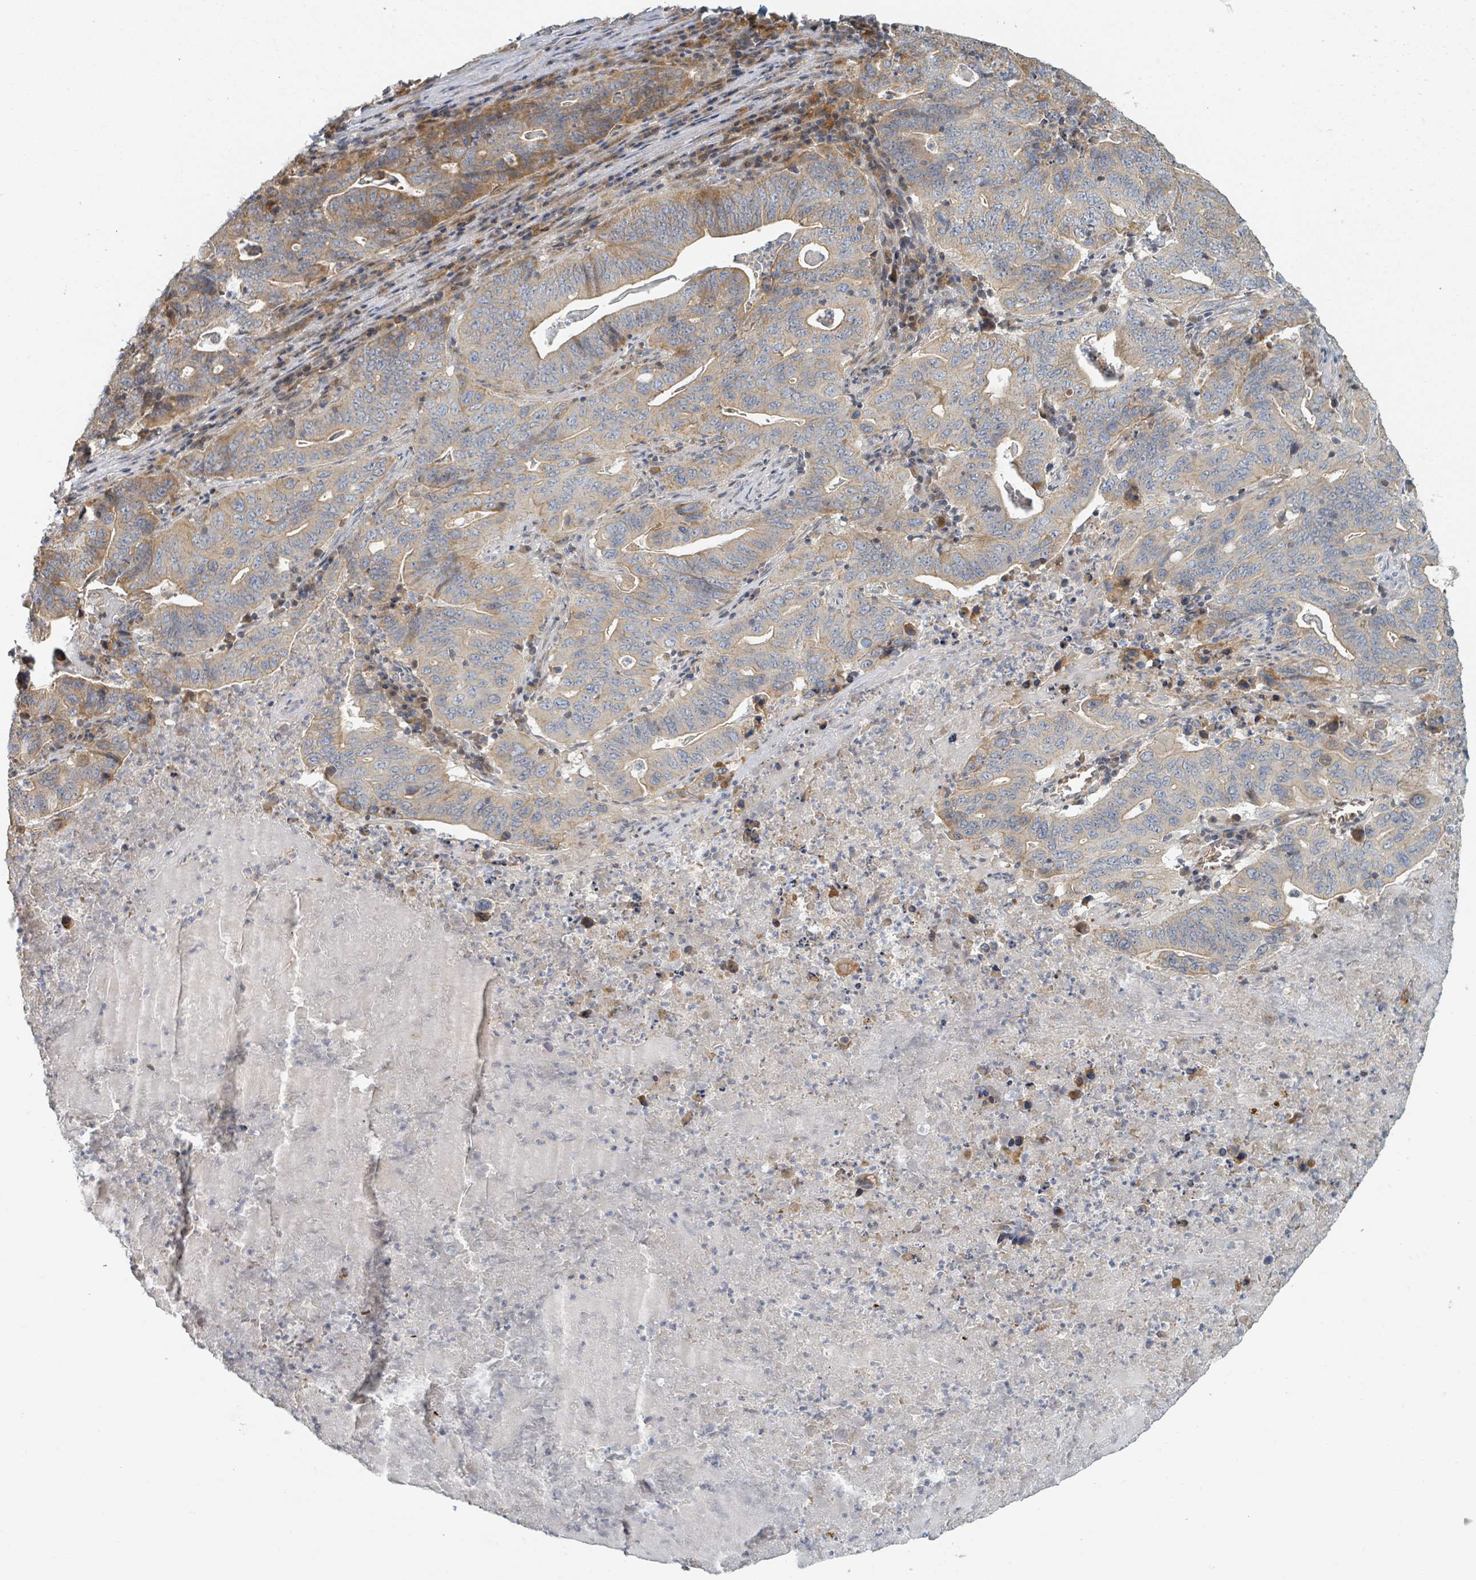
{"staining": {"intensity": "weak", "quantity": "25%-75%", "location": "cytoplasmic/membranous"}, "tissue": "lung cancer", "cell_type": "Tumor cells", "image_type": "cancer", "snomed": [{"axis": "morphology", "description": "Adenocarcinoma, NOS"}, {"axis": "topography", "description": "Lung"}], "caption": "Protein positivity by immunohistochemistry (IHC) exhibits weak cytoplasmic/membranous positivity in approximately 25%-75% of tumor cells in lung cancer.", "gene": "TRPC4AP", "patient": {"sex": "female", "age": 60}}